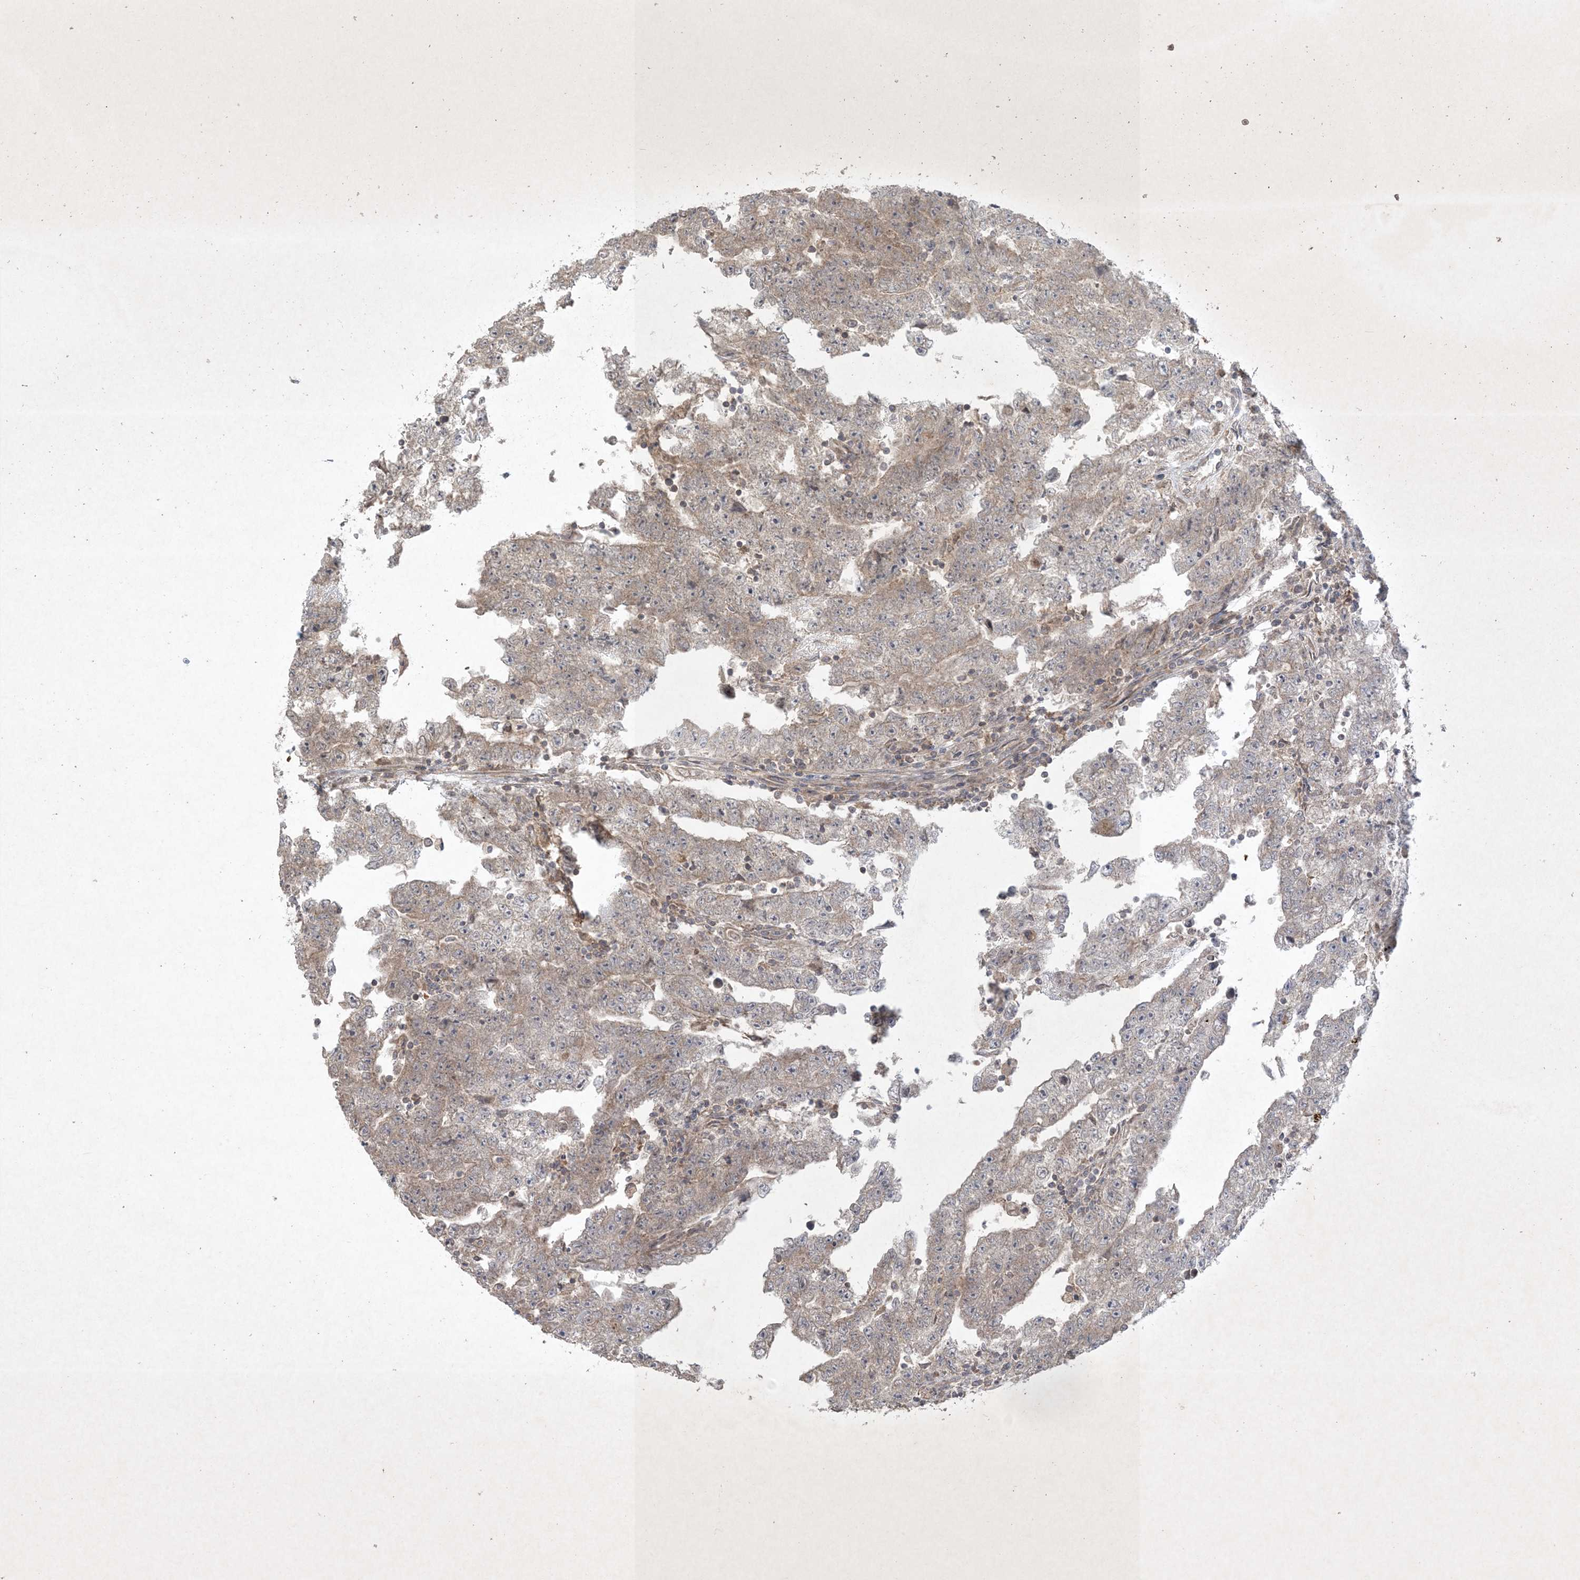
{"staining": {"intensity": "weak", "quantity": "25%-75%", "location": "cytoplasmic/membranous"}, "tissue": "testis cancer", "cell_type": "Tumor cells", "image_type": "cancer", "snomed": [{"axis": "morphology", "description": "Carcinoma, Embryonal, NOS"}, {"axis": "topography", "description": "Testis"}], "caption": "Immunohistochemistry micrograph of embryonal carcinoma (testis) stained for a protein (brown), which demonstrates low levels of weak cytoplasmic/membranous expression in approximately 25%-75% of tumor cells.", "gene": "NRBP2", "patient": {"sex": "male", "age": 25}}